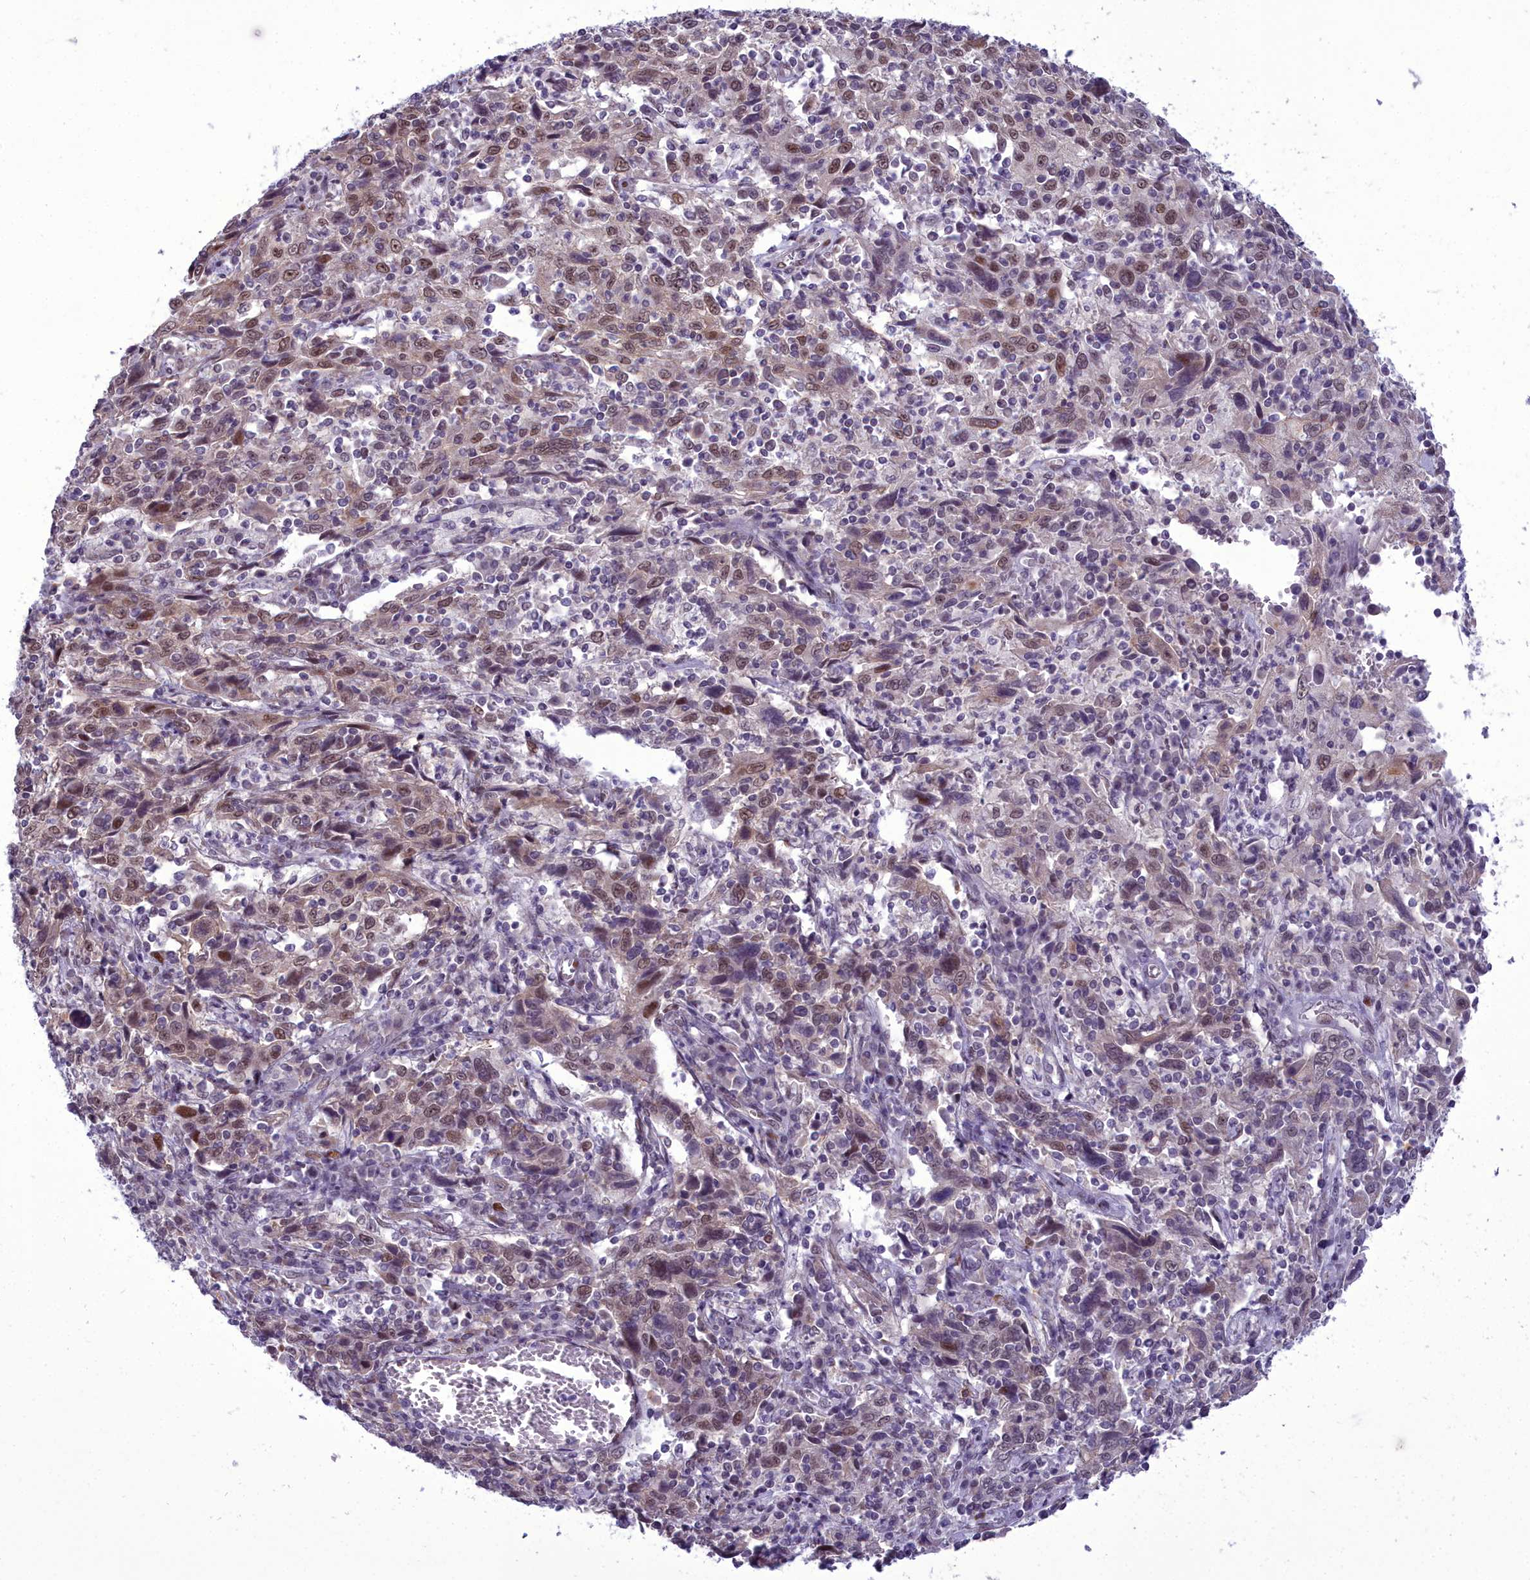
{"staining": {"intensity": "moderate", "quantity": ">75%", "location": "nuclear"}, "tissue": "cervical cancer", "cell_type": "Tumor cells", "image_type": "cancer", "snomed": [{"axis": "morphology", "description": "Squamous cell carcinoma, NOS"}, {"axis": "topography", "description": "Cervix"}], "caption": "Immunohistochemistry (IHC) of human cervical cancer (squamous cell carcinoma) exhibits medium levels of moderate nuclear positivity in approximately >75% of tumor cells.", "gene": "CEACAM19", "patient": {"sex": "female", "age": 46}}